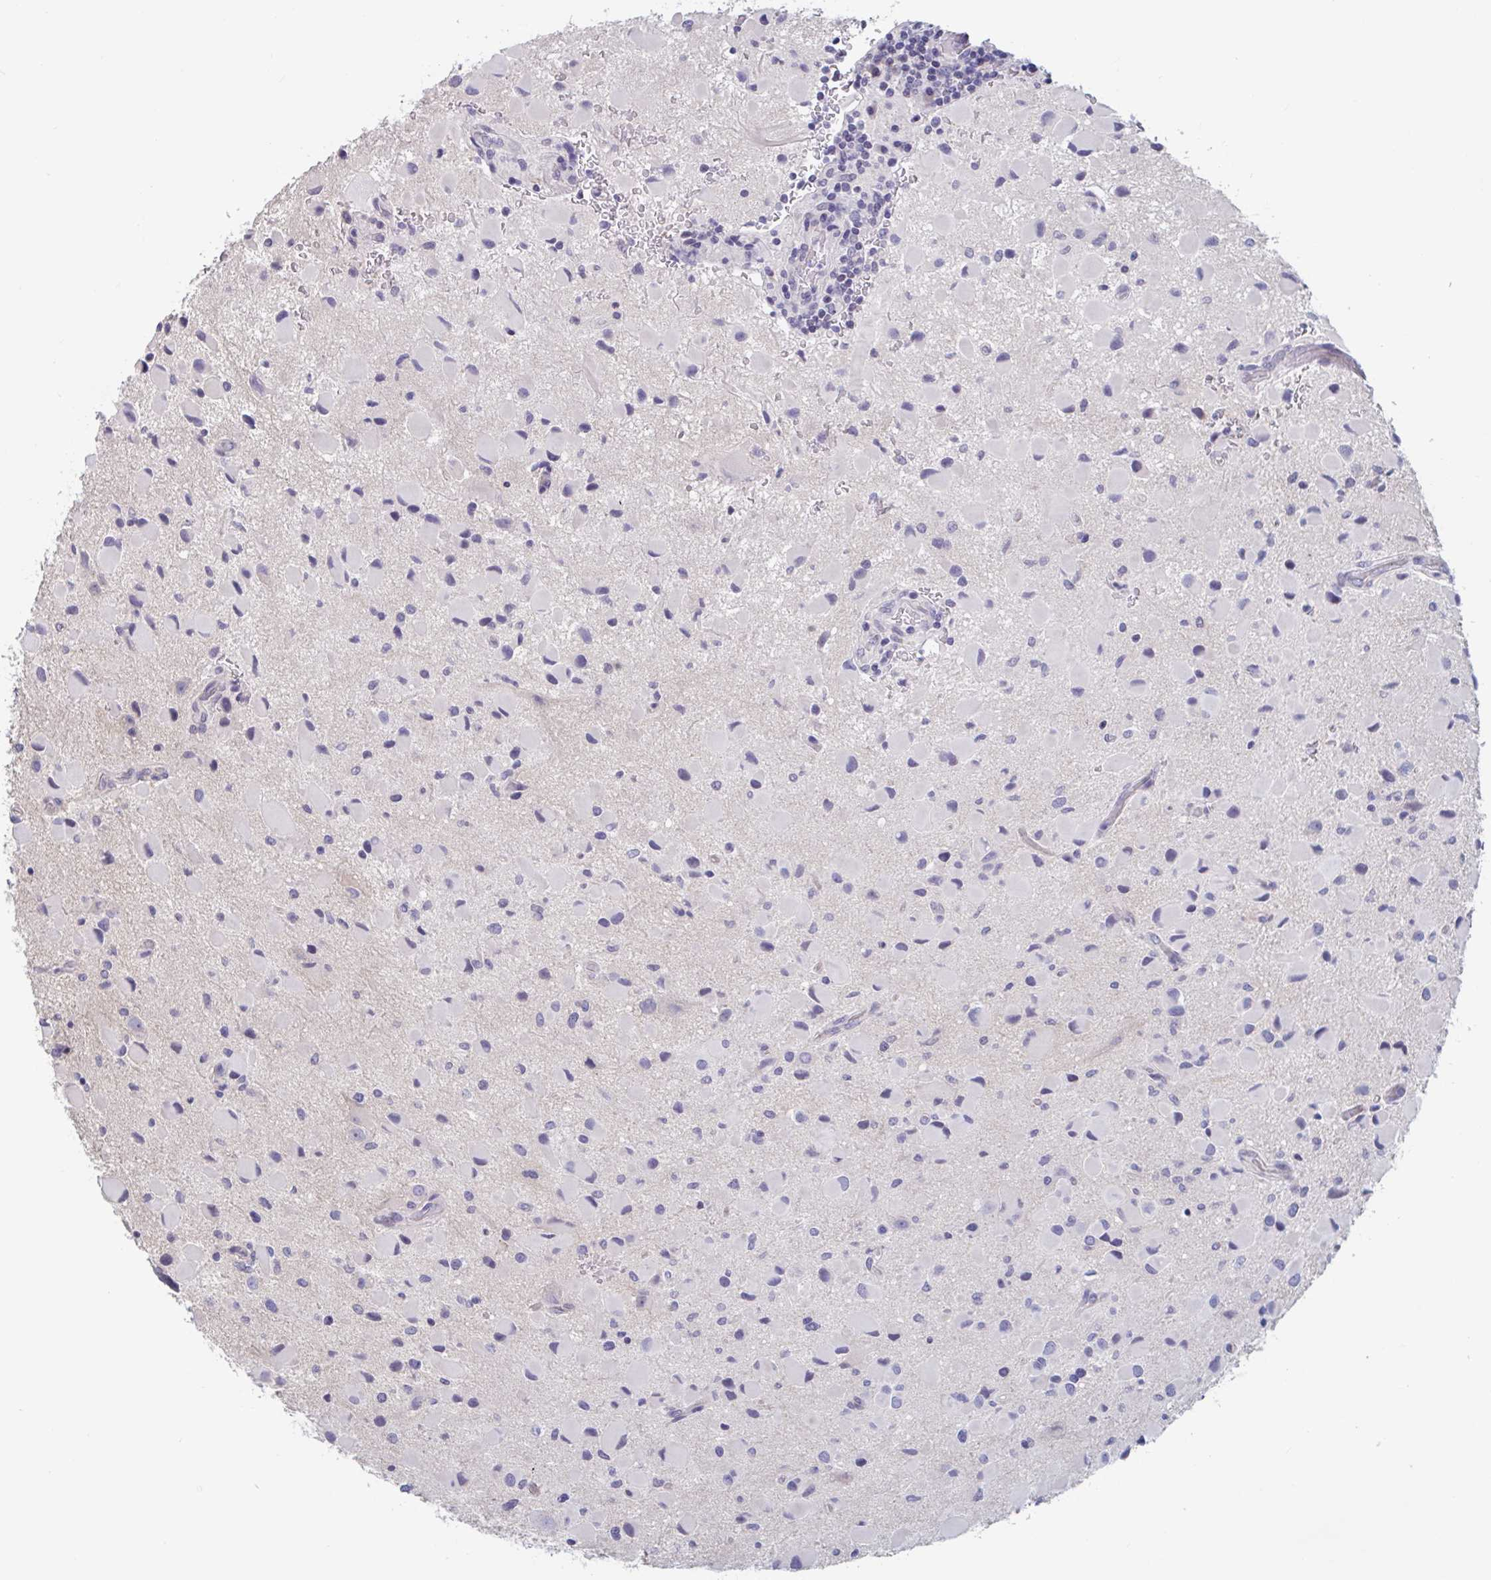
{"staining": {"intensity": "negative", "quantity": "none", "location": "none"}, "tissue": "glioma", "cell_type": "Tumor cells", "image_type": "cancer", "snomed": [{"axis": "morphology", "description": "Glioma, malignant, Low grade"}, {"axis": "topography", "description": "Brain"}], "caption": "A high-resolution micrograph shows immunohistochemistry (IHC) staining of glioma, which exhibits no significant expression in tumor cells.", "gene": "UNKL", "patient": {"sex": "female", "age": 32}}